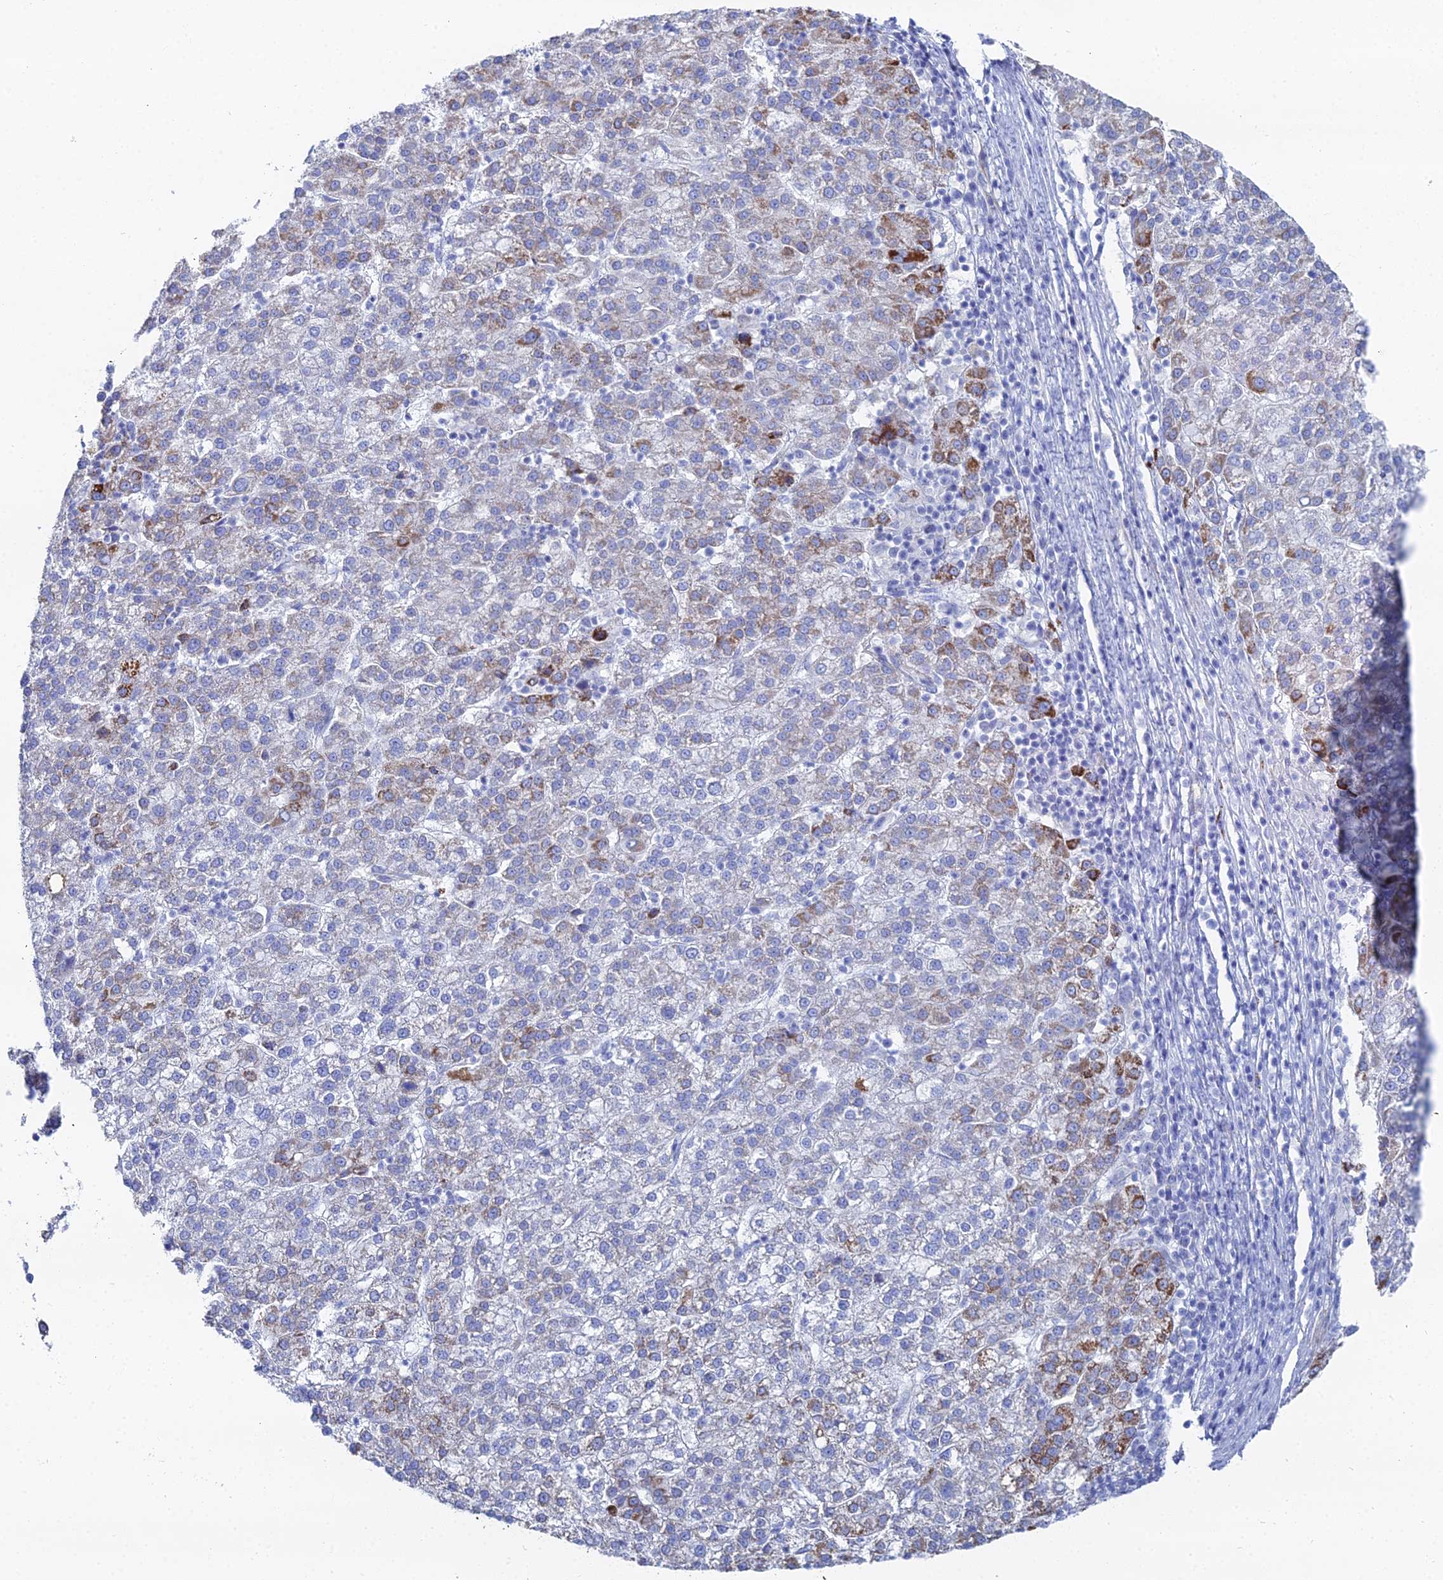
{"staining": {"intensity": "moderate", "quantity": "<25%", "location": "cytoplasmic/membranous"}, "tissue": "liver cancer", "cell_type": "Tumor cells", "image_type": "cancer", "snomed": [{"axis": "morphology", "description": "Carcinoma, Hepatocellular, NOS"}, {"axis": "topography", "description": "Liver"}], "caption": "This image shows liver cancer (hepatocellular carcinoma) stained with IHC to label a protein in brown. The cytoplasmic/membranous of tumor cells show moderate positivity for the protein. Nuclei are counter-stained blue.", "gene": "DHX34", "patient": {"sex": "female", "age": 58}}